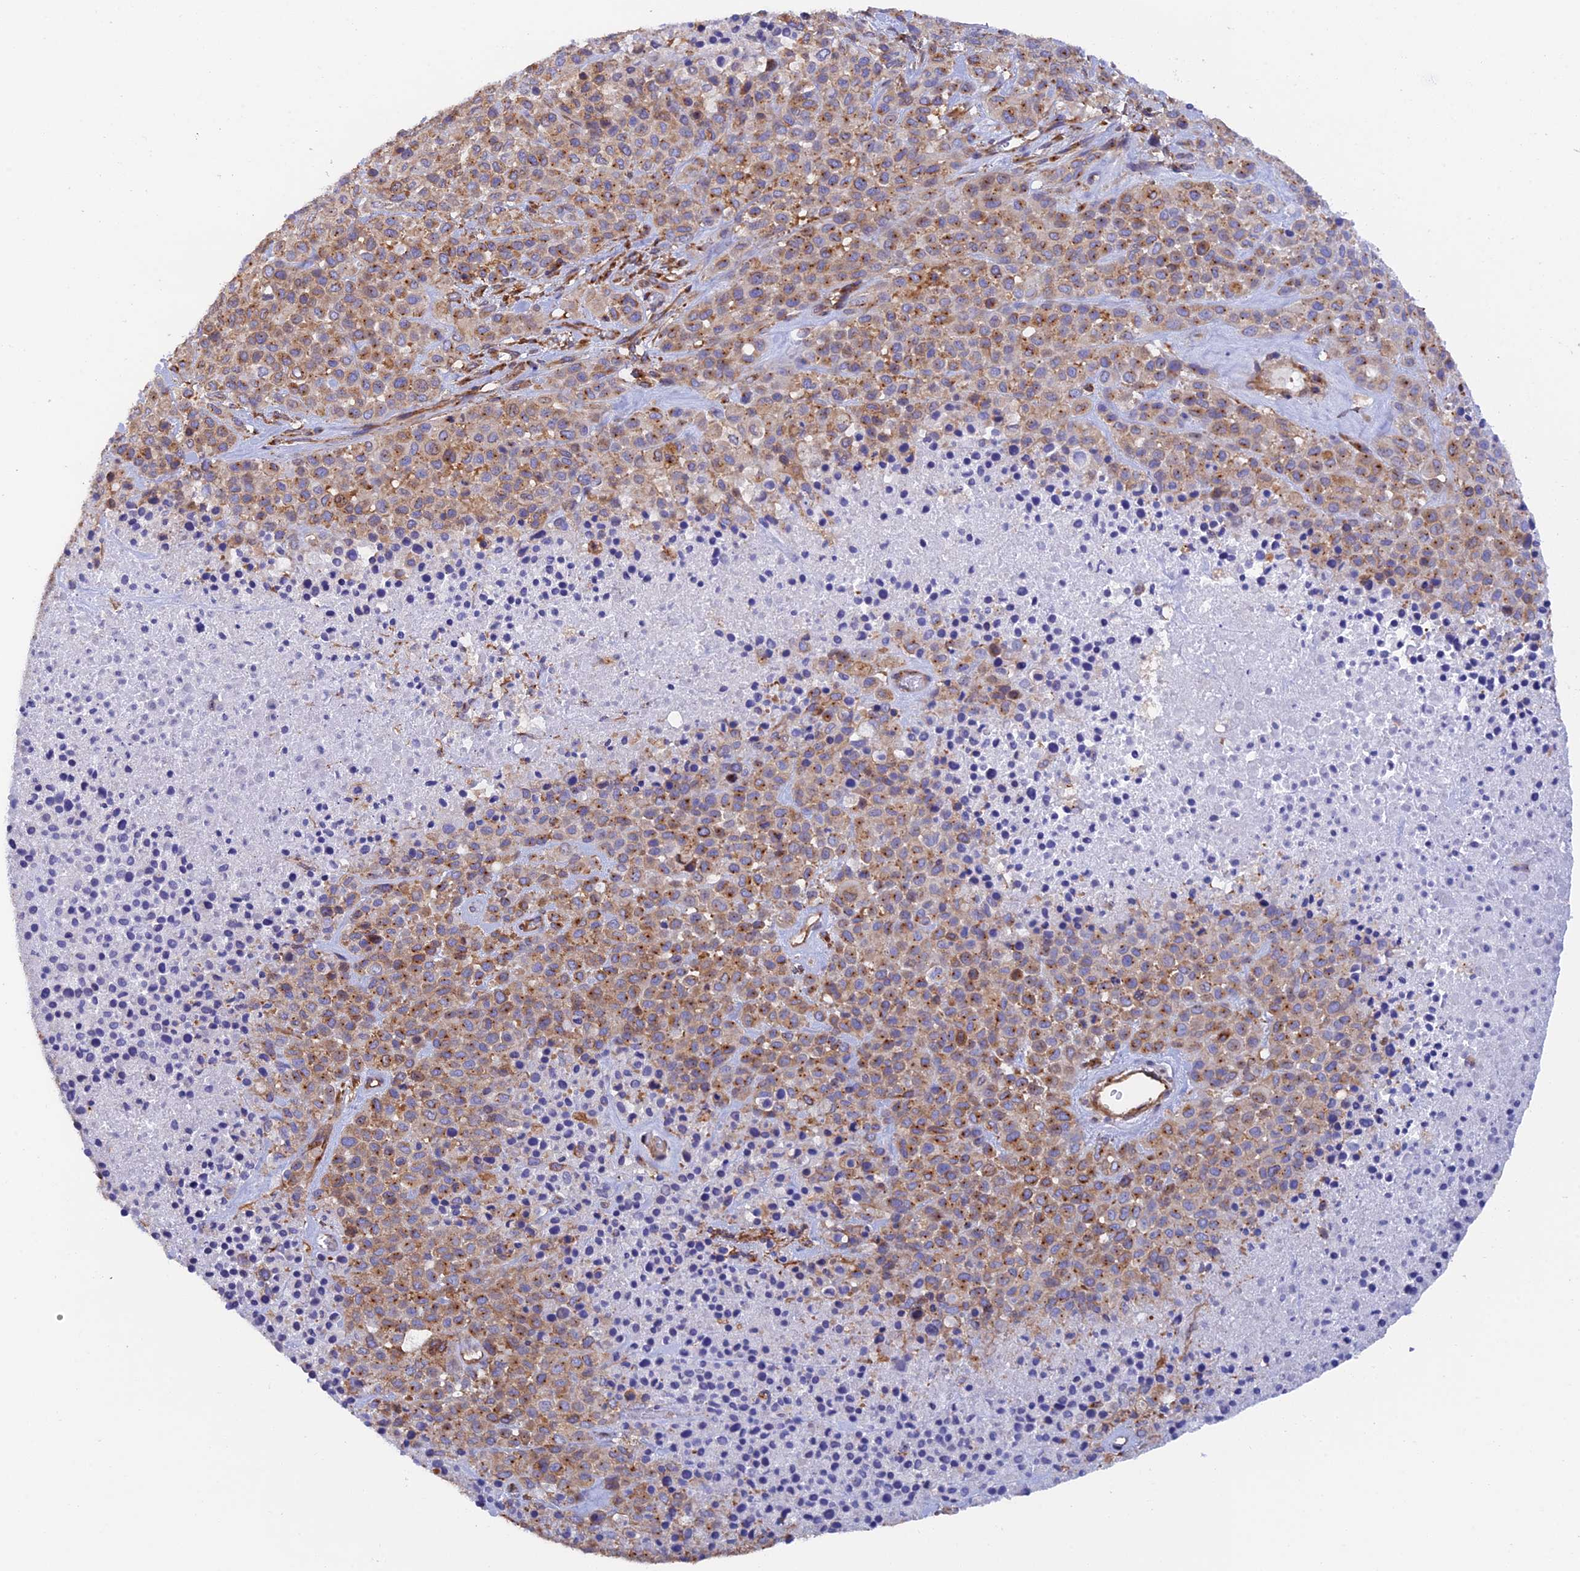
{"staining": {"intensity": "moderate", "quantity": ">75%", "location": "cytoplasmic/membranous"}, "tissue": "melanoma", "cell_type": "Tumor cells", "image_type": "cancer", "snomed": [{"axis": "morphology", "description": "Malignant melanoma, Metastatic site"}, {"axis": "topography", "description": "Skin"}], "caption": "Brown immunohistochemical staining in malignant melanoma (metastatic site) shows moderate cytoplasmic/membranous positivity in approximately >75% of tumor cells. (Stains: DAB in brown, nuclei in blue, Microscopy: brightfield microscopy at high magnification).", "gene": "DCTN2", "patient": {"sex": "female", "age": 81}}